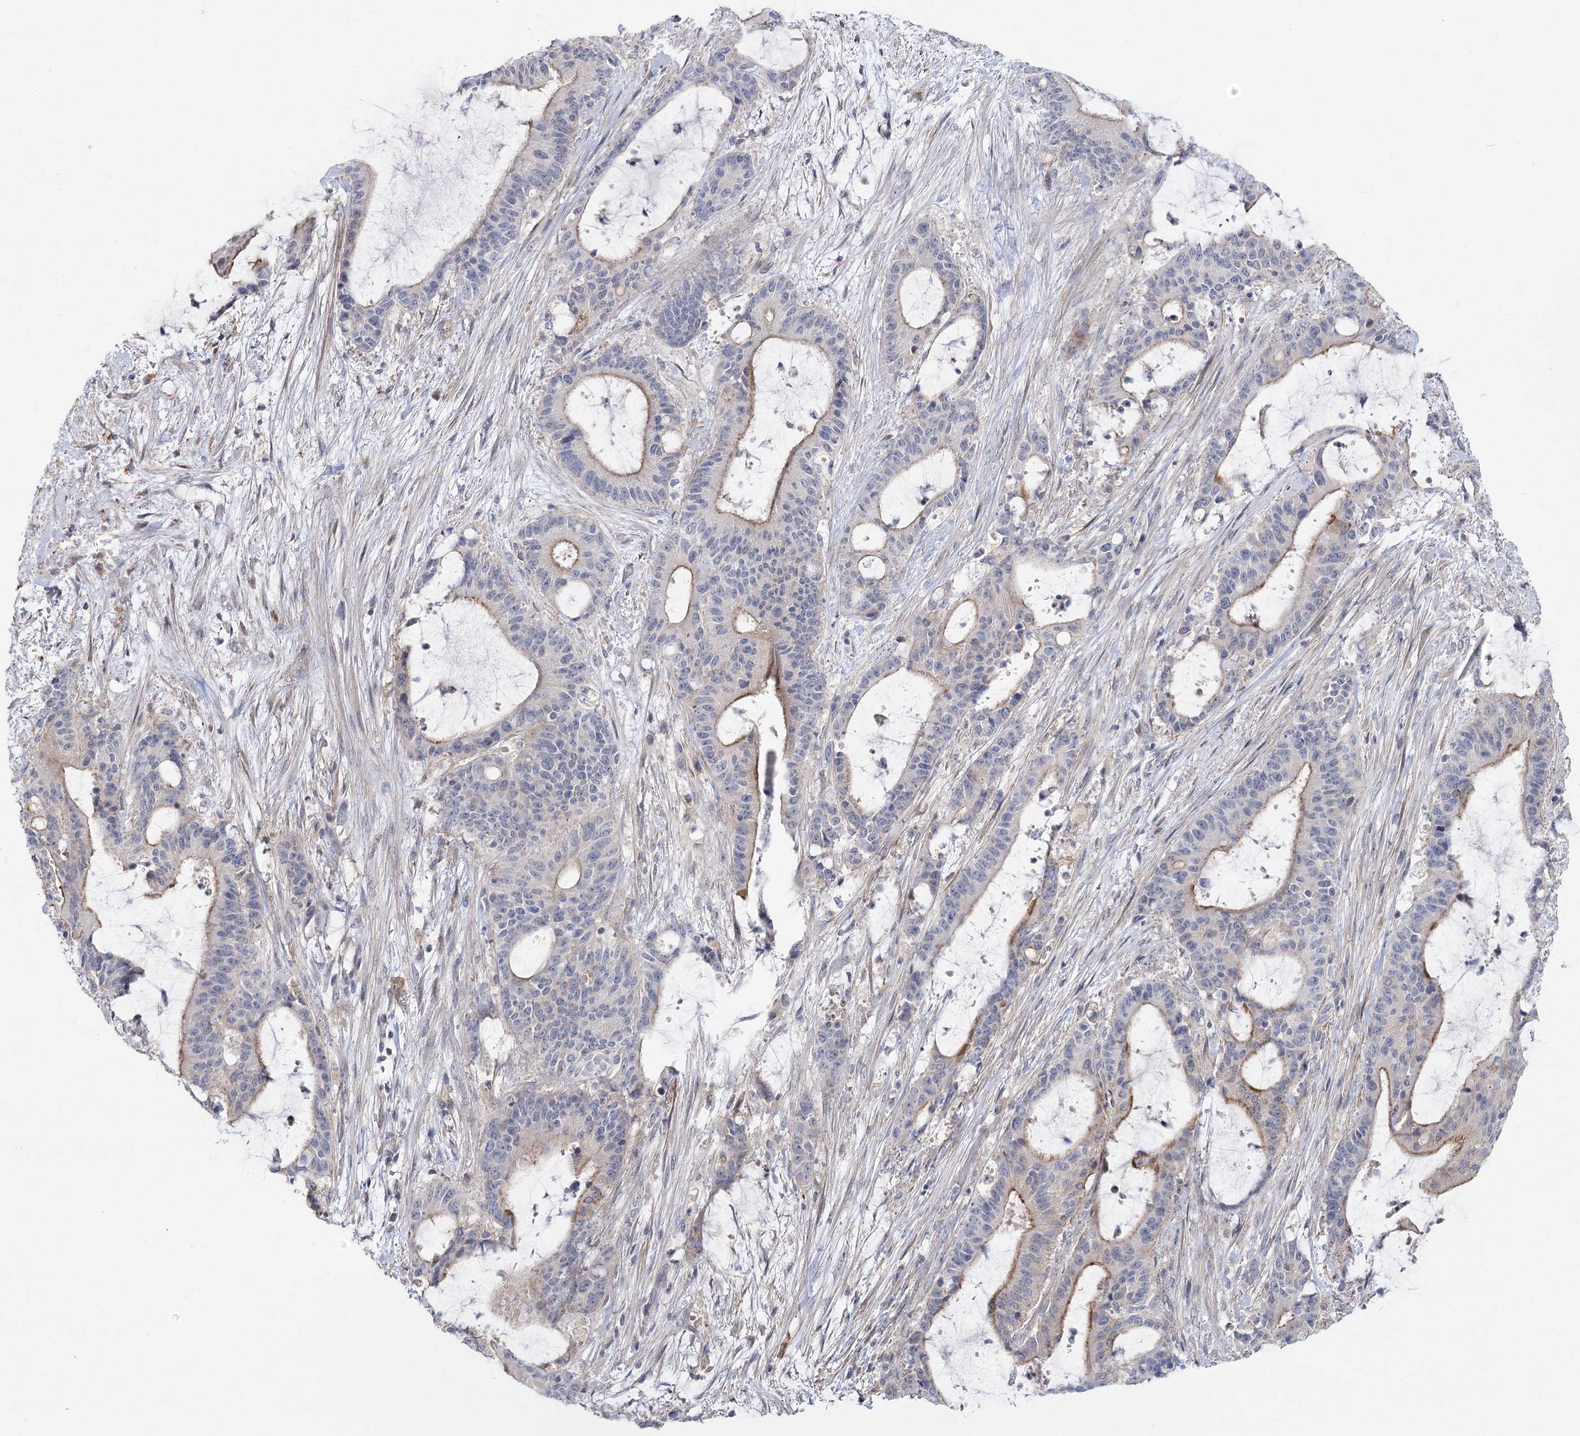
{"staining": {"intensity": "moderate", "quantity": "<25%", "location": "cytoplasmic/membranous"}, "tissue": "liver cancer", "cell_type": "Tumor cells", "image_type": "cancer", "snomed": [{"axis": "morphology", "description": "Normal tissue, NOS"}, {"axis": "morphology", "description": "Cholangiocarcinoma"}, {"axis": "topography", "description": "Liver"}, {"axis": "topography", "description": "Peripheral nerve tissue"}], "caption": "Liver cancer (cholangiocarcinoma) stained with immunohistochemistry (IHC) reveals moderate cytoplasmic/membranous positivity in about <25% of tumor cells. The staining was performed using DAB, with brown indicating positive protein expression. Nuclei are stained blue with hematoxylin.", "gene": "SCN11A", "patient": {"sex": "female", "age": 73}}